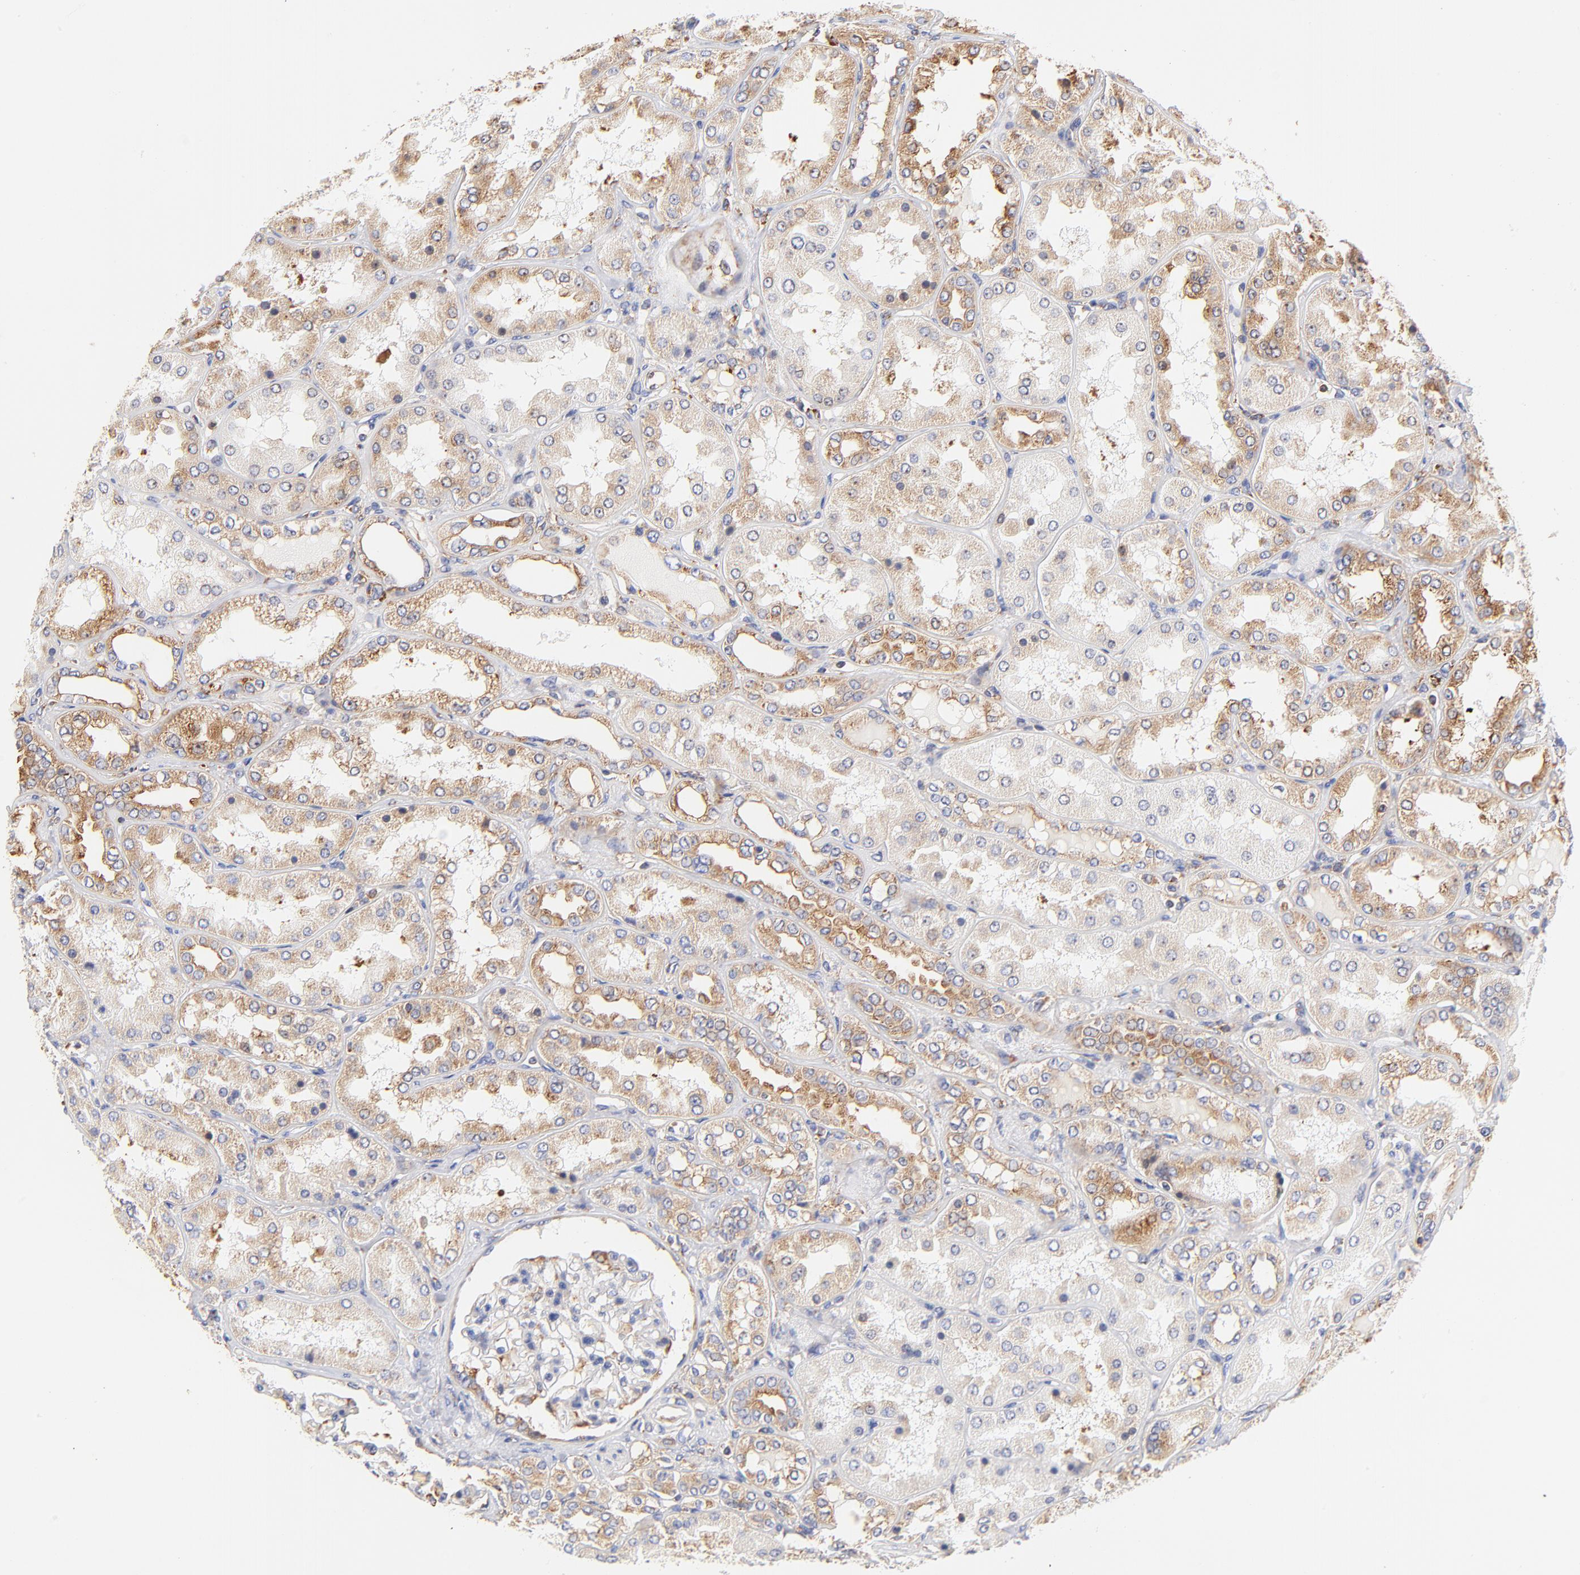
{"staining": {"intensity": "moderate", "quantity": "<25%", "location": "cytoplasmic/membranous"}, "tissue": "kidney", "cell_type": "Cells in glomeruli", "image_type": "normal", "snomed": [{"axis": "morphology", "description": "Normal tissue, NOS"}, {"axis": "topography", "description": "Kidney"}], "caption": "The image reveals a brown stain indicating the presence of a protein in the cytoplasmic/membranous of cells in glomeruli in kidney.", "gene": "RPL27", "patient": {"sex": "female", "age": 56}}